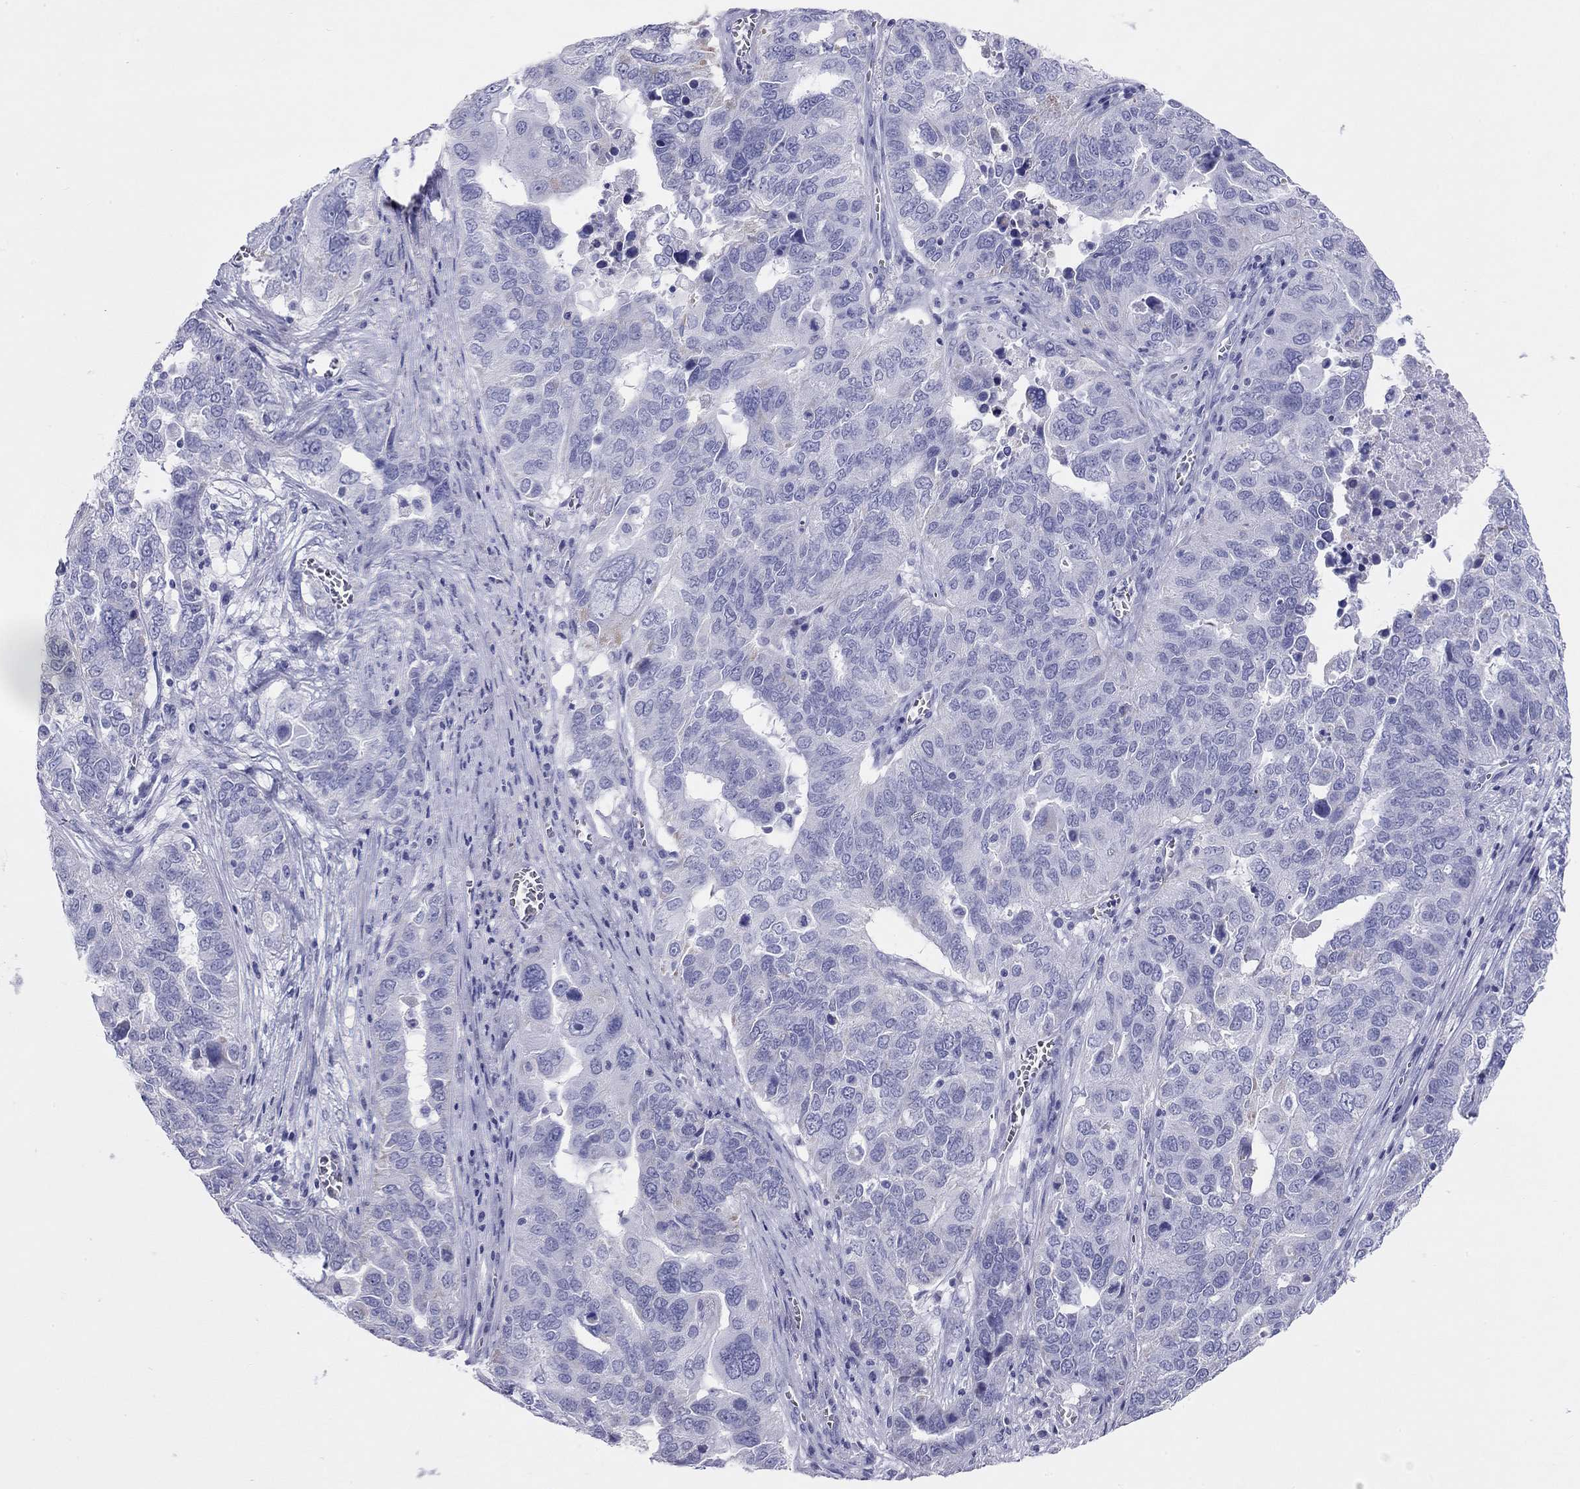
{"staining": {"intensity": "negative", "quantity": "none", "location": "none"}, "tissue": "ovarian cancer", "cell_type": "Tumor cells", "image_type": "cancer", "snomed": [{"axis": "morphology", "description": "Carcinoma, endometroid"}, {"axis": "topography", "description": "Soft tissue"}, {"axis": "topography", "description": "Ovary"}], "caption": "The micrograph displays no significant expression in tumor cells of ovarian cancer (endometroid carcinoma).", "gene": "DPY19L2", "patient": {"sex": "female", "age": 52}}